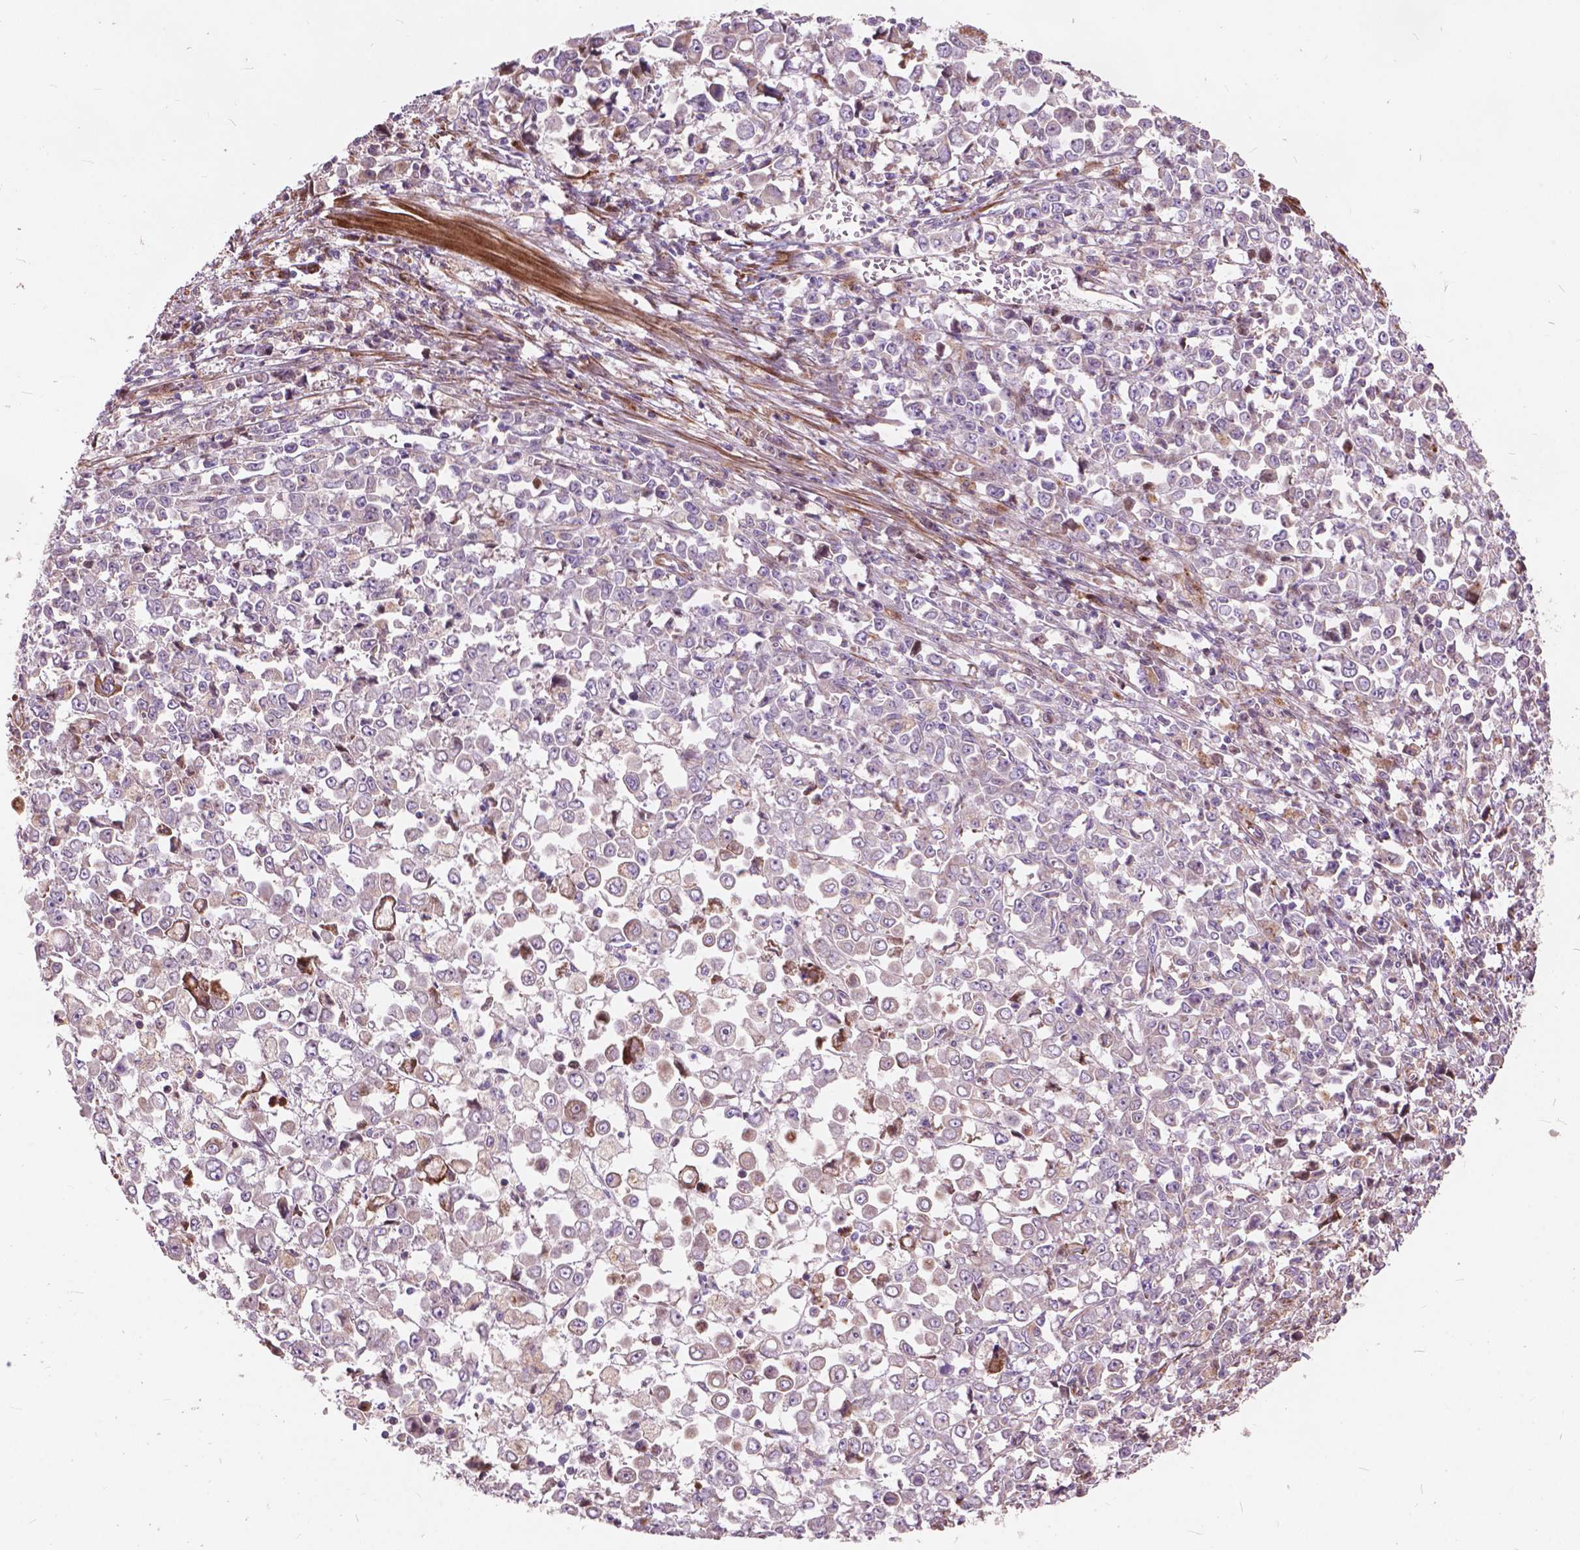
{"staining": {"intensity": "moderate", "quantity": "<25%", "location": "cytoplasmic/membranous"}, "tissue": "stomach cancer", "cell_type": "Tumor cells", "image_type": "cancer", "snomed": [{"axis": "morphology", "description": "Adenocarcinoma, NOS"}, {"axis": "topography", "description": "Stomach, upper"}], "caption": "This is a histology image of IHC staining of stomach adenocarcinoma, which shows moderate positivity in the cytoplasmic/membranous of tumor cells.", "gene": "MORN1", "patient": {"sex": "male", "age": 70}}